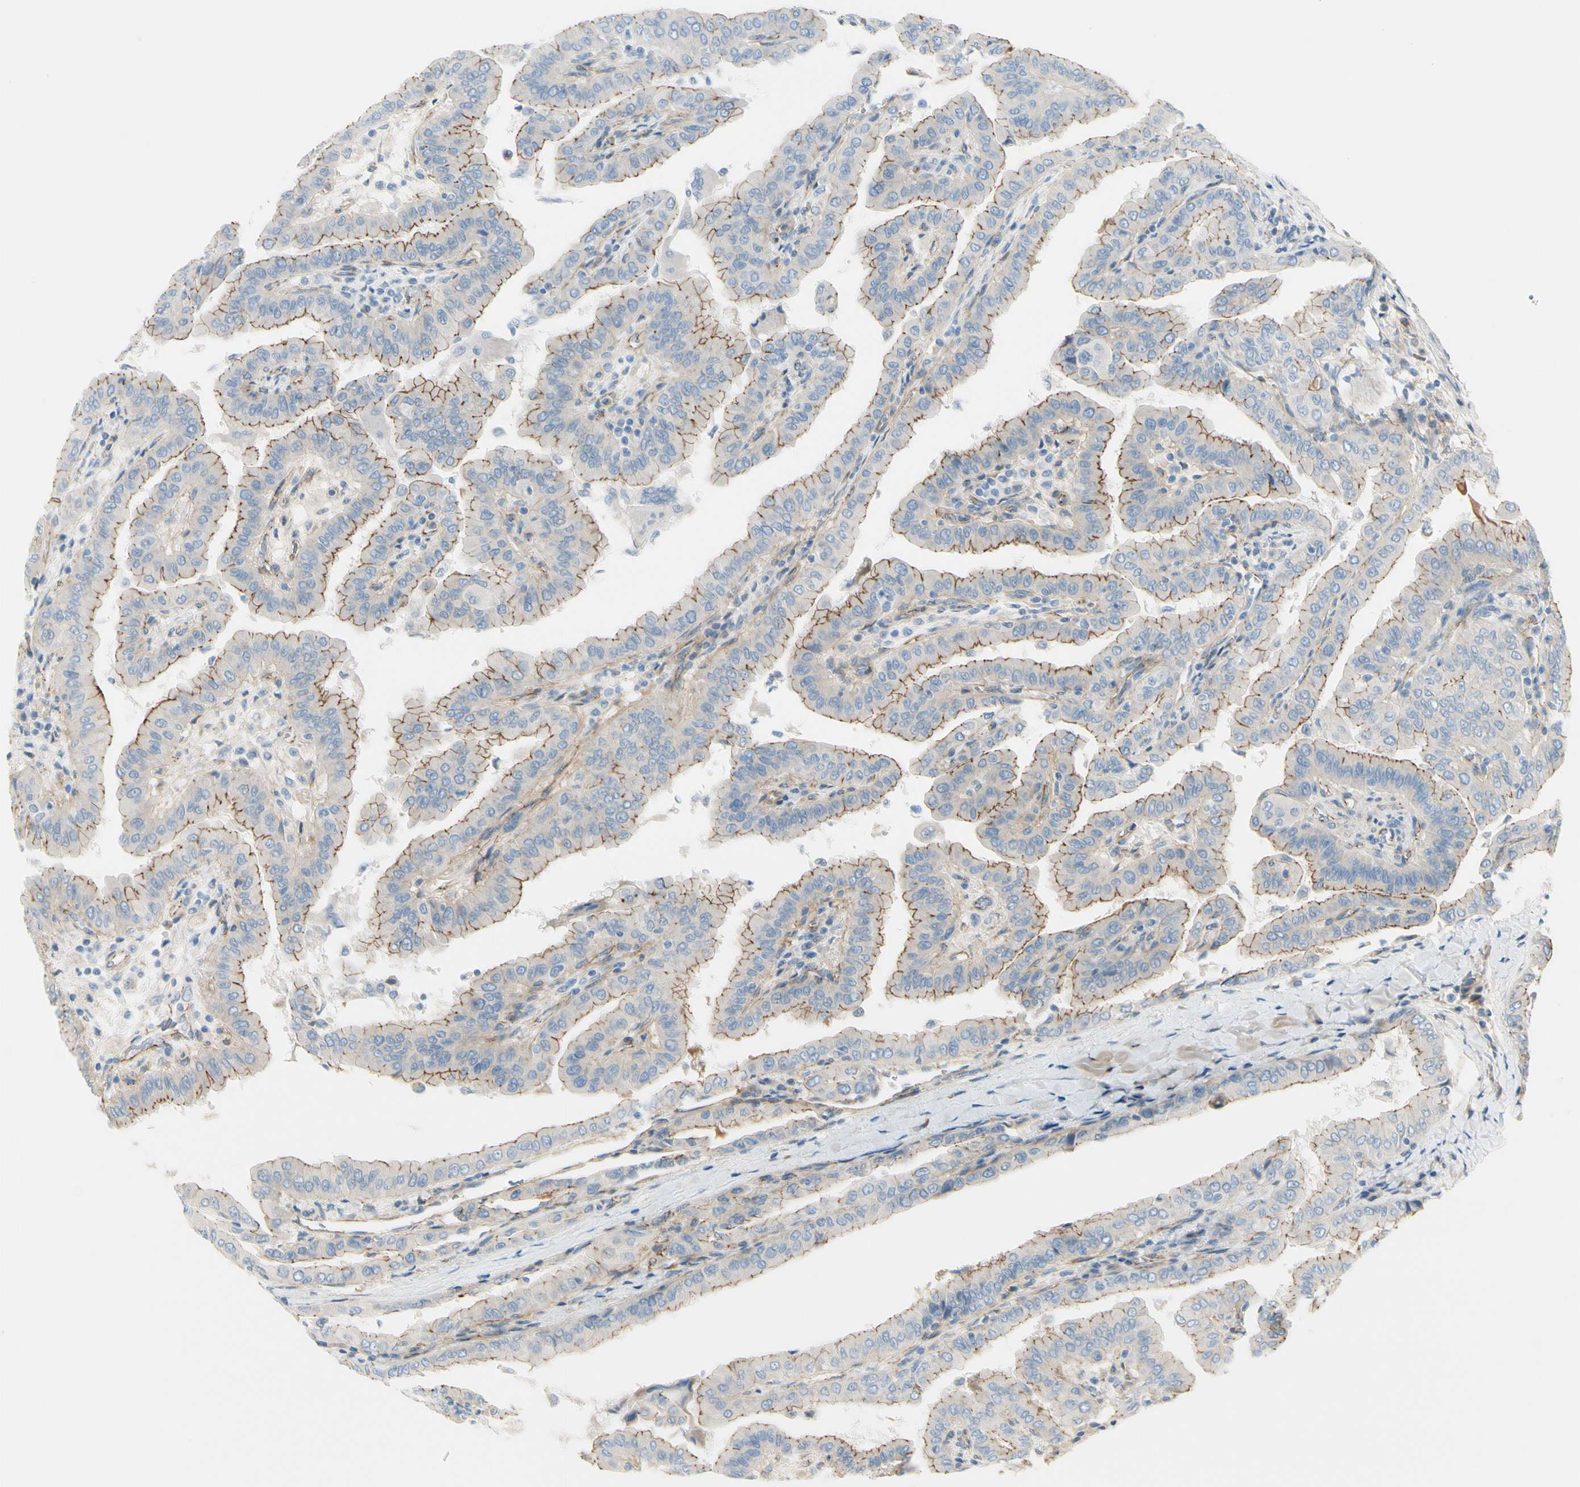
{"staining": {"intensity": "weak", "quantity": "25%-75%", "location": "cytoplasmic/membranous"}, "tissue": "thyroid cancer", "cell_type": "Tumor cells", "image_type": "cancer", "snomed": [{"axis": "morphology", "description": "Papillary adenocarcinoma, NOS"}, {"axis": "topography", "description": "Thyroid gland"}], "caption": "Human thyroid cancer stained with a protein marker demonstrates weak staining in tumor cells.", "gene": "TJP1", "patient": {"sex": "male", "age": 33}}